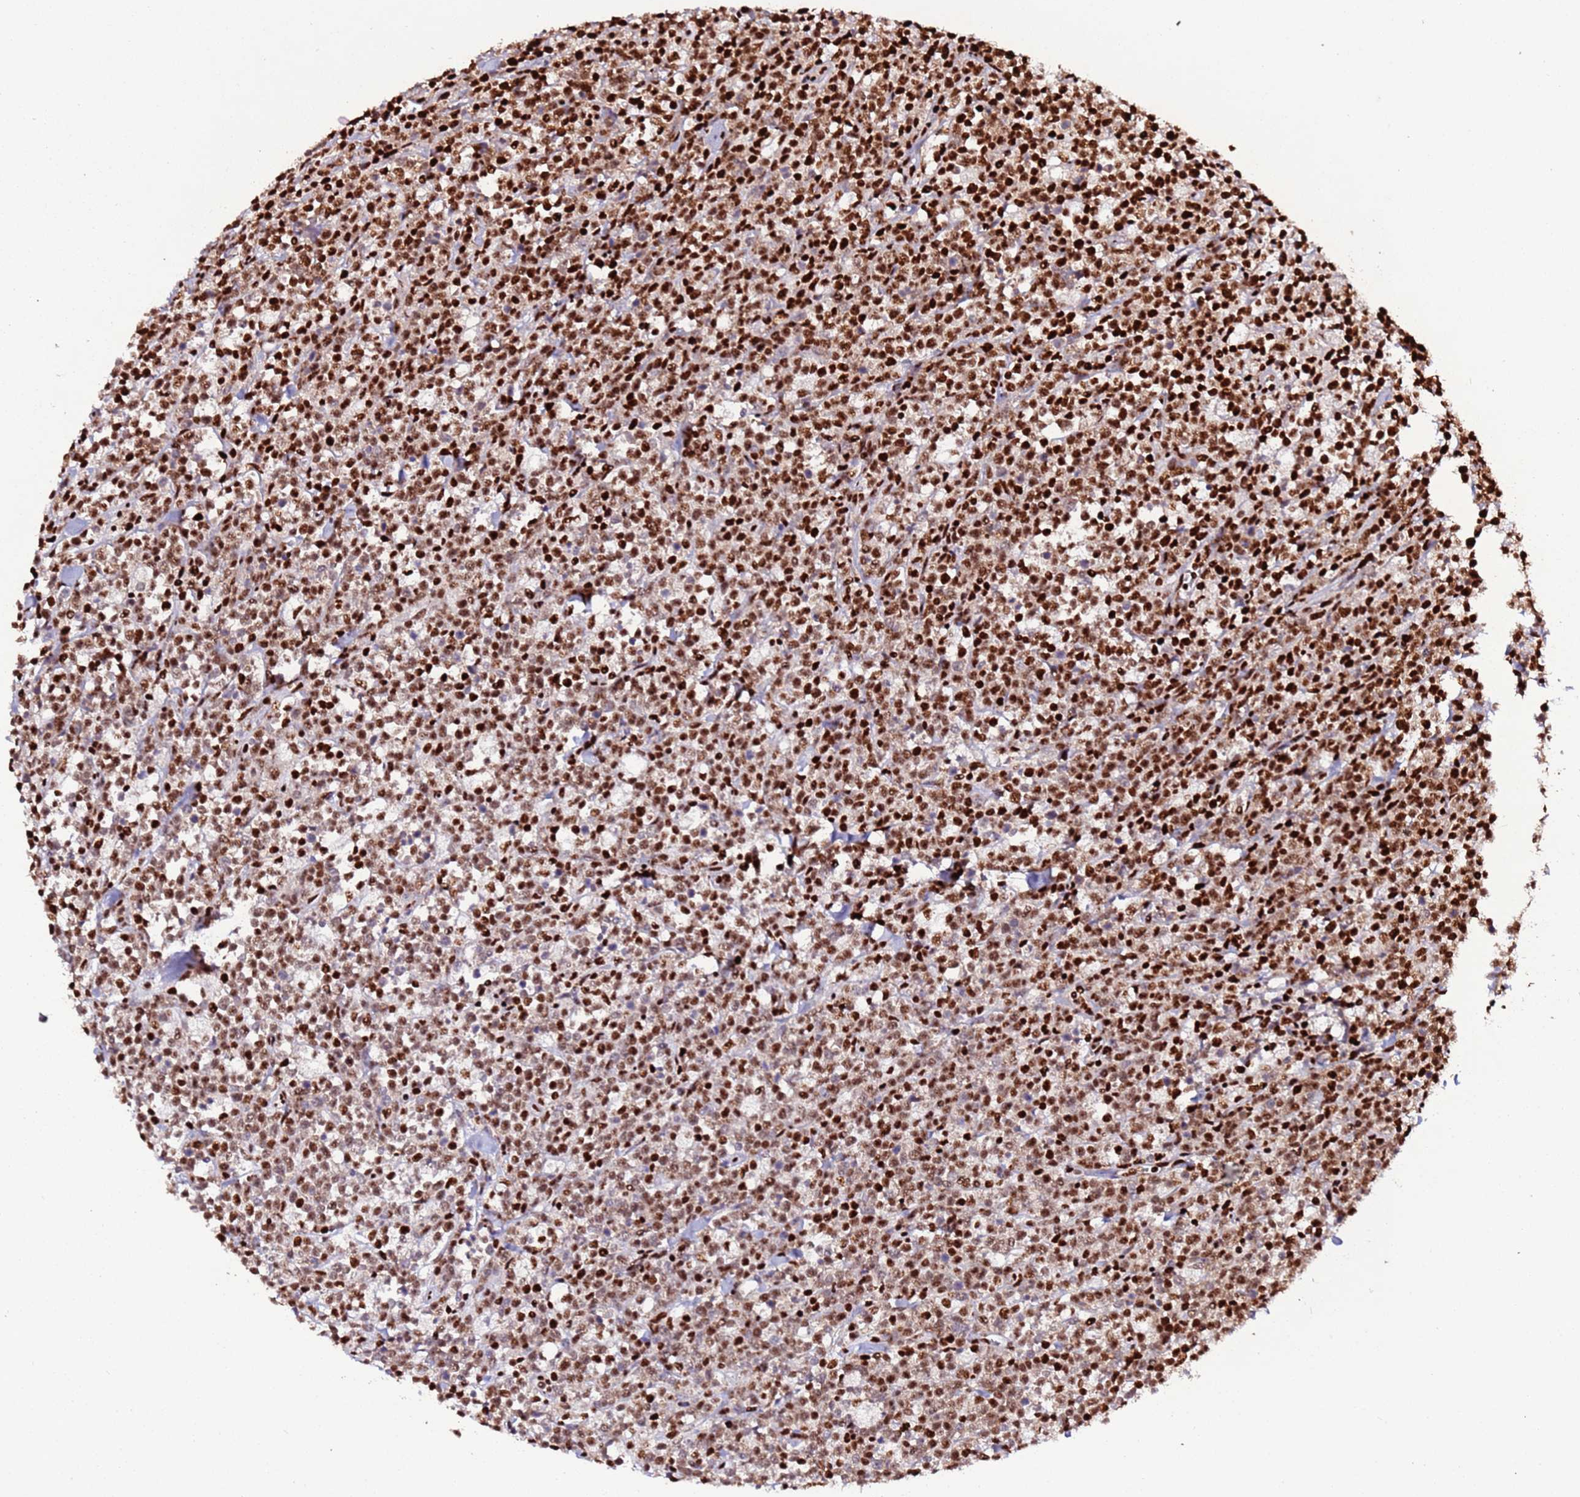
{"staining": {"intensity": "strong", "quantity": ">75%", "location": "nuclear"}, "tissue": "lymphoma", "cell_type": "Tumor cells", "image_type": "cancer", "snomed": [{"axis": "morphology", "description": "Malignant lymphoma, non-Hodgkin's type, High grade"}, {"axis": "topography", "description": "Small intestine"}], "caption": "Immunohistochemistry micrograph of human high-grade malignant lymphoma, non-Hodgkin's type stained for a protein (brown), which demonstrates high levels of strong nuclear expression in about >75% of tumor cells.", "gene": "C6orf226", "patient": {"sex": "male", "age": 8}}